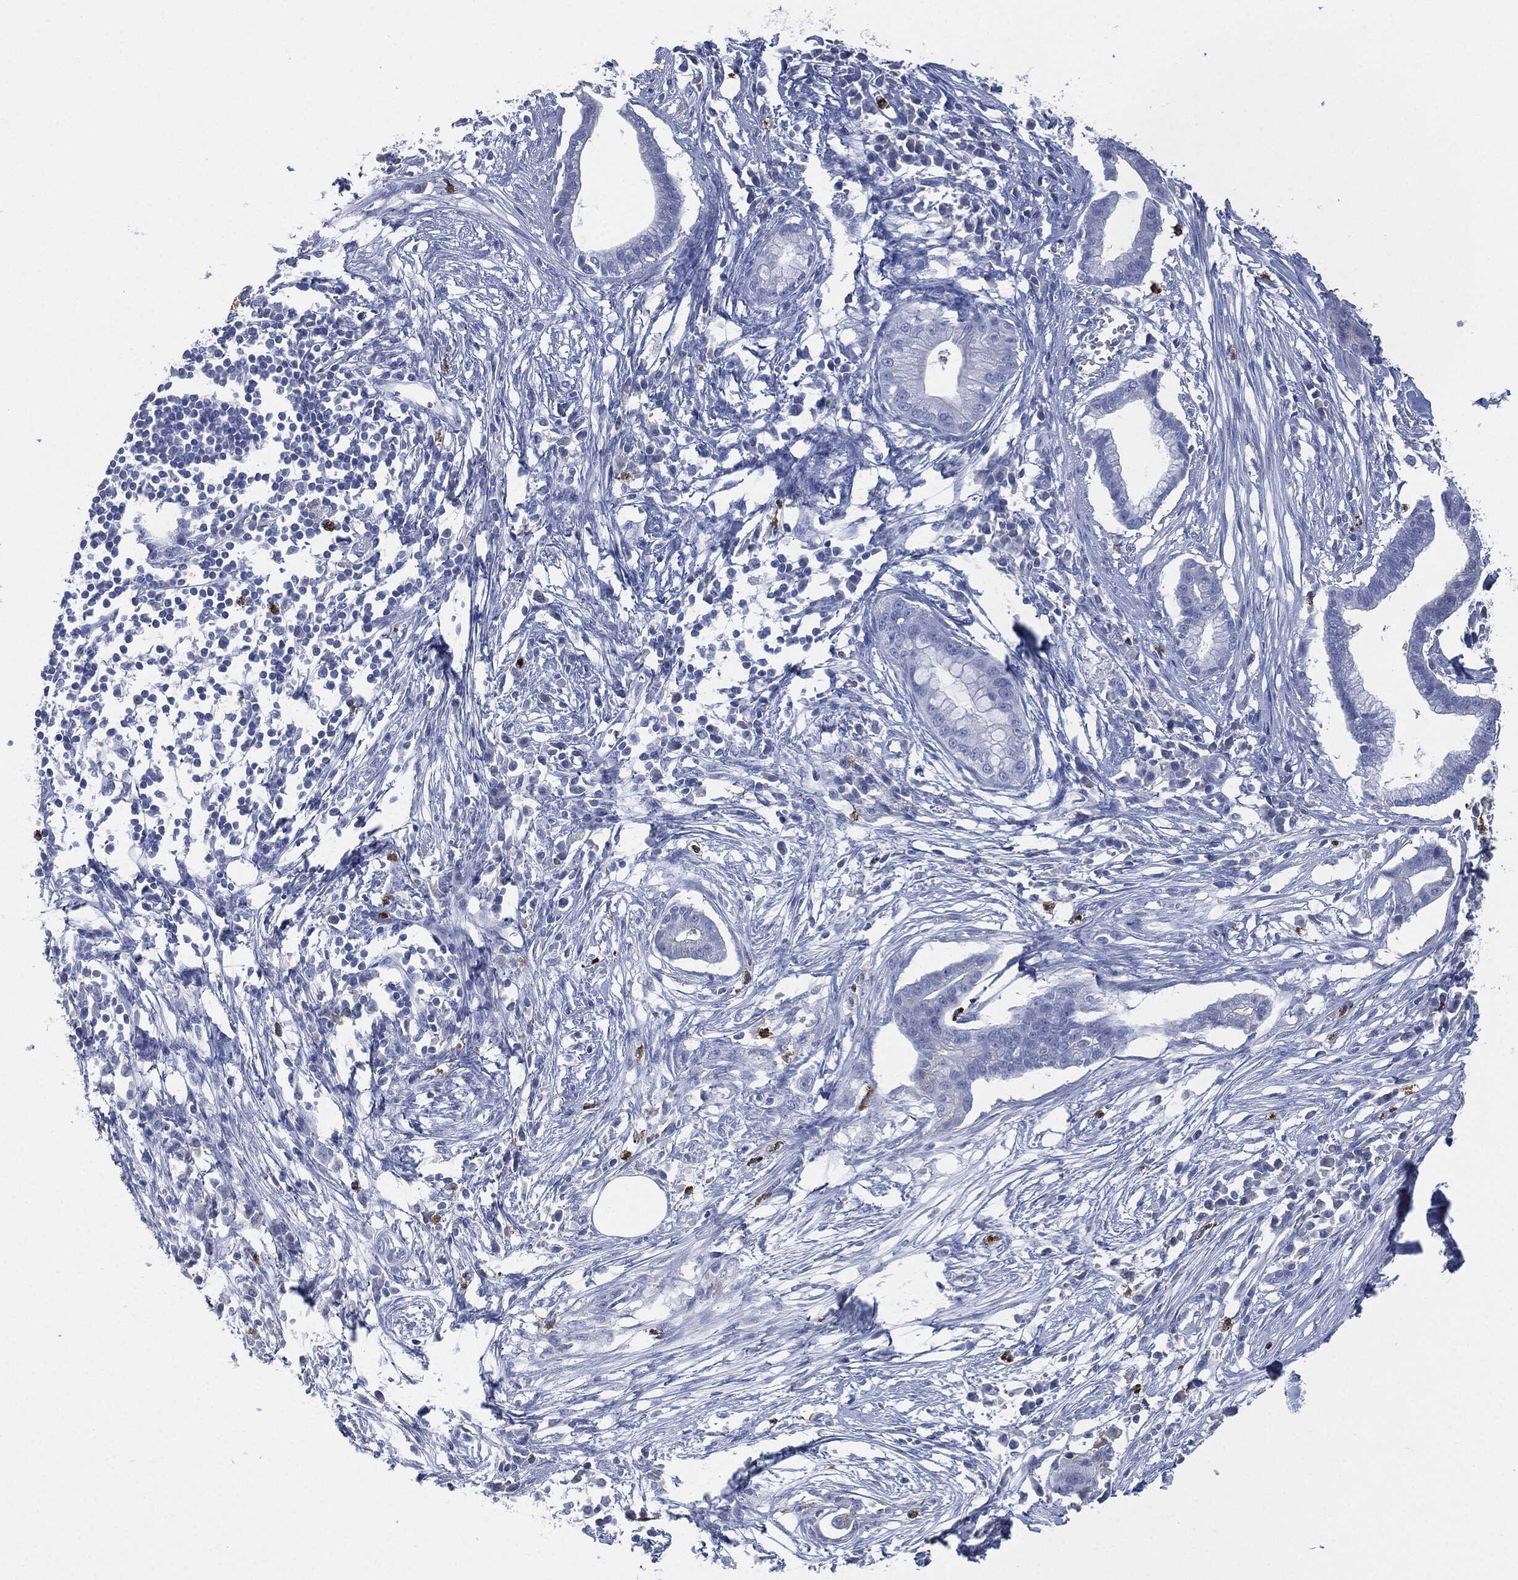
{"staining": {"intensity": "negative", "quantity": "none", "location": "none"}, "tissue": "pancreatic cancer", "cell_type": "Tumor cells", "image_type": "cancer", "snomed": [{"axis": "morphology", "description": "Normal tissue, NOS"}, {"axis": "morphology", "description": "Adenocarcinoma, NOS"}, {"axis": "topography", "description": "Pancreas"}], "caption": "The image displays no significant expression in tumor cells of pancreatic adenocarcinoma.", "gene": "CEACAM8", "patient": {"sex": "female", "age": 58}}